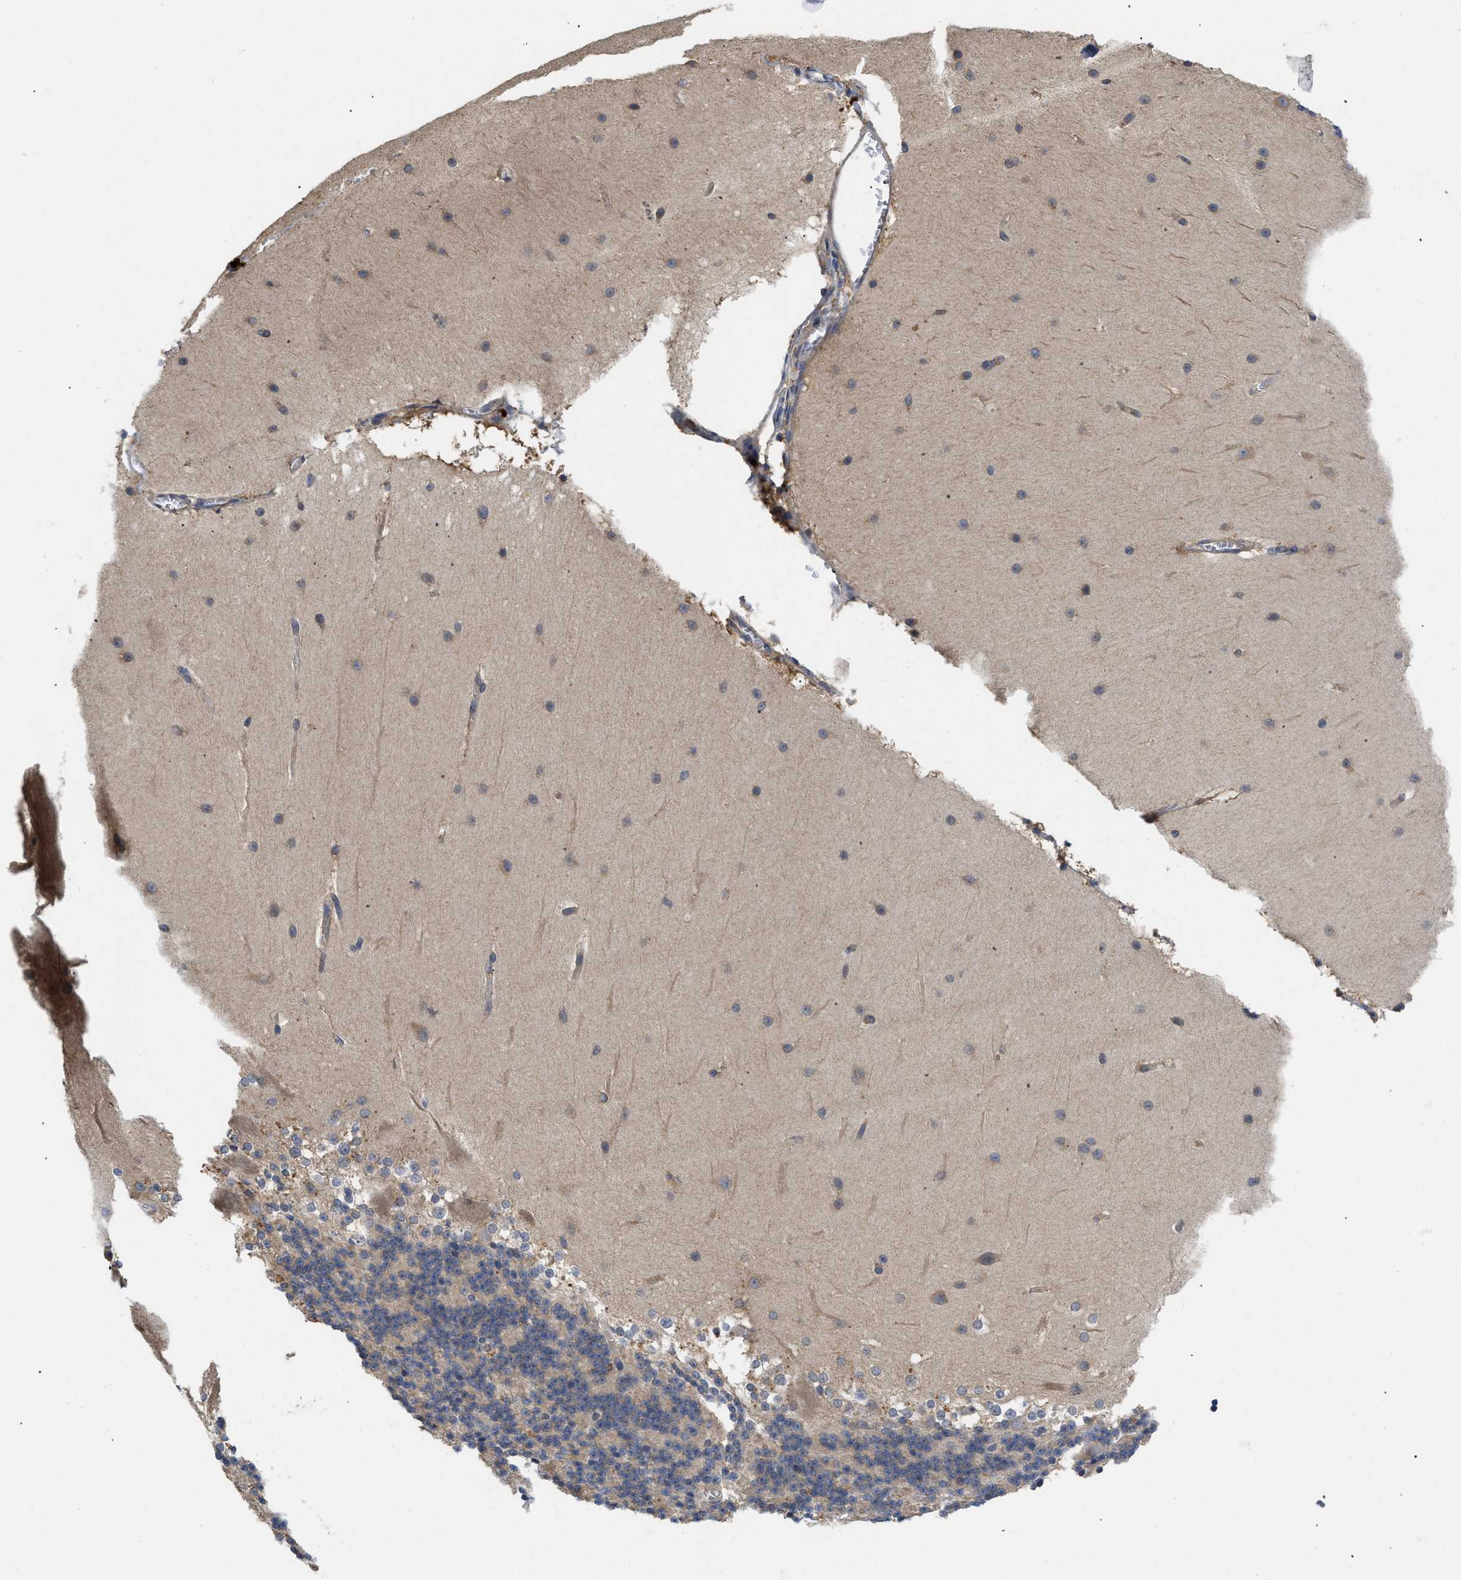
{"staining": {"intensity": "weak", "quantity": "<25%", "location": "cytoplasmic/membranous"}, "tissue": "cerebellum", "cell_type": "Cells in granular layer", "image_type": "normal", "snomed": [{"axis": "morphology", "description": "Normal tissue, NOS"}, {"axis": "topography", "description": "Cerebellum"}], "caption": "The photomicrograph reveals no significant positivity in cells in granular layer of cerebellum.", "gene": "RNF216", "patient": {"sex": "female", "age": 19}}